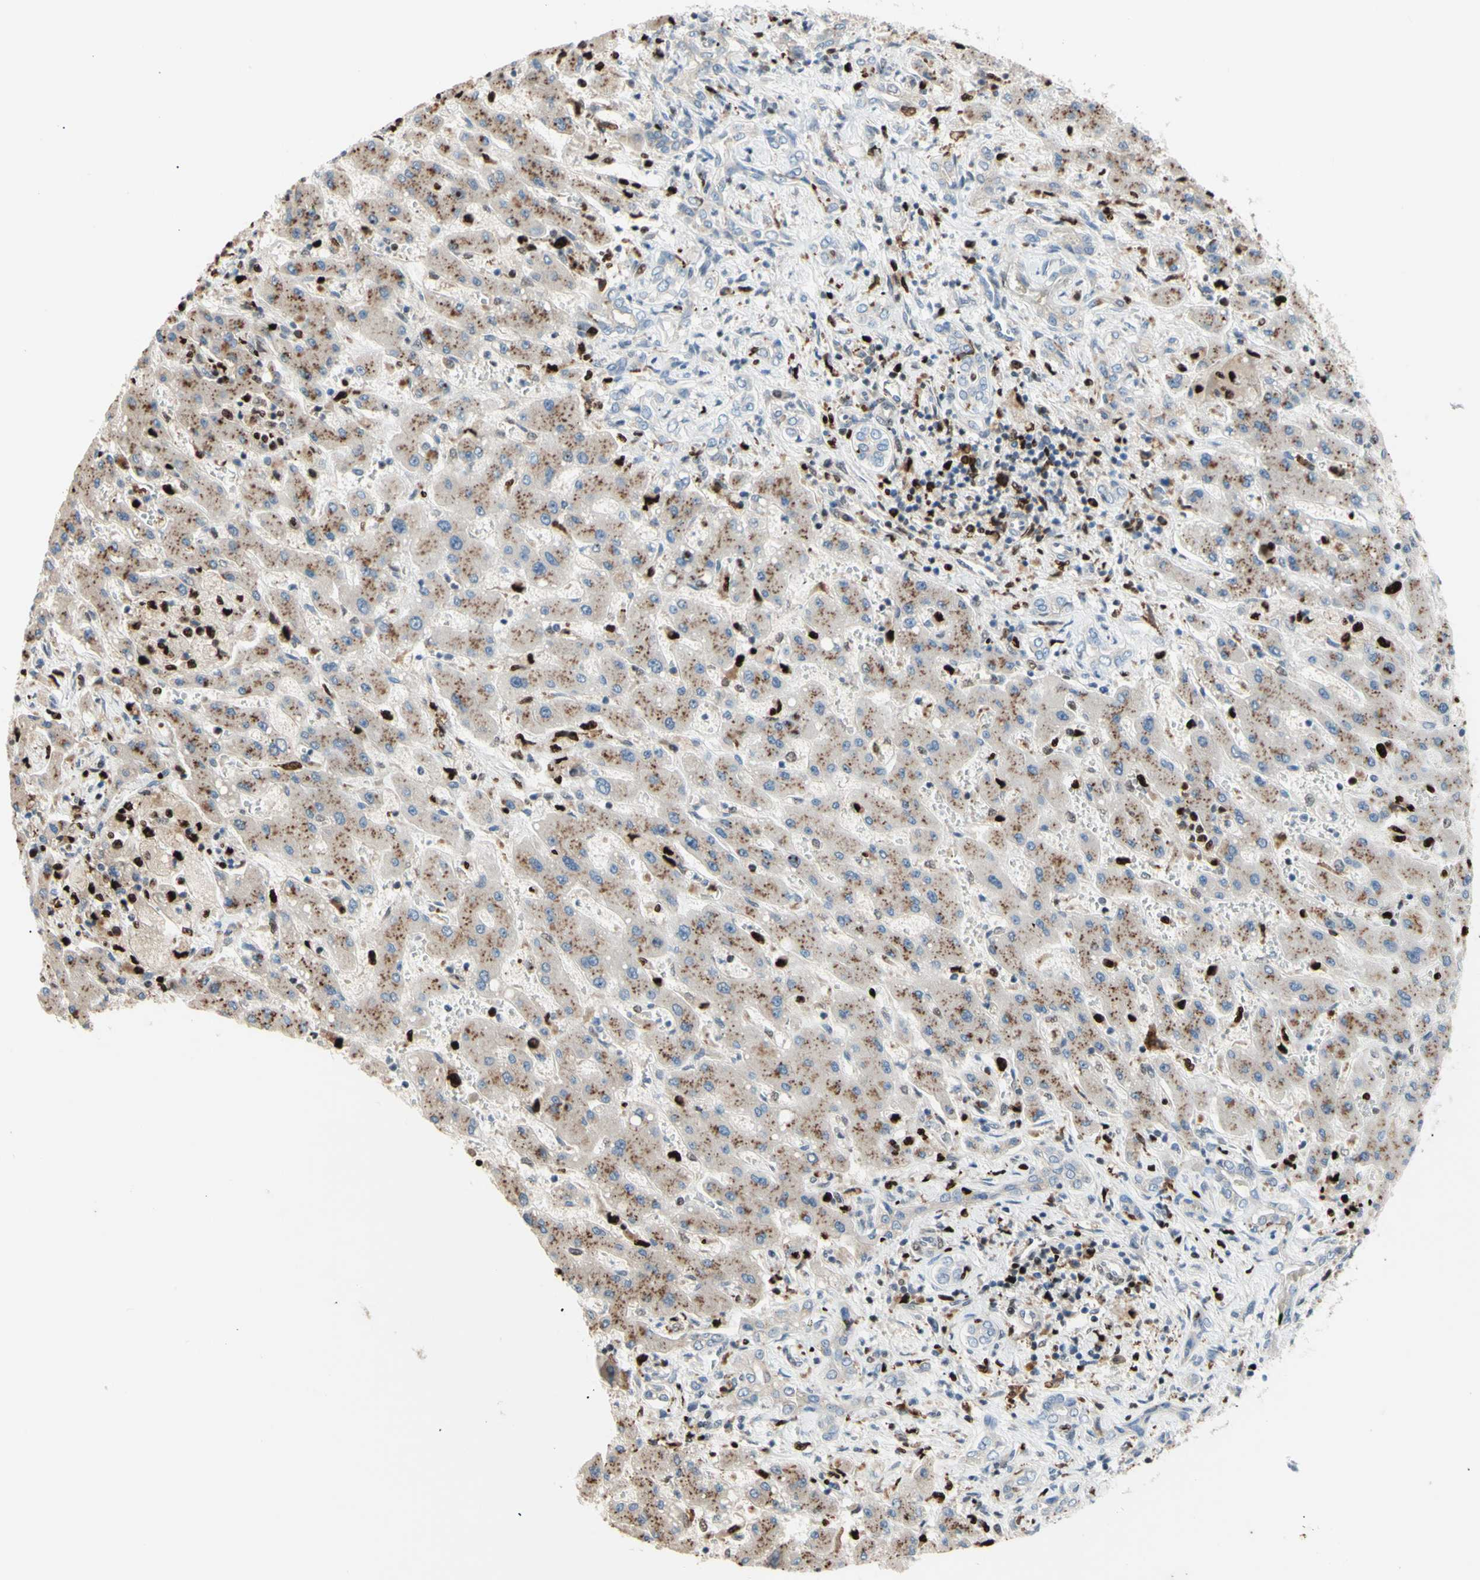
{"staining": {"intensity": "weak", "quantity": ">75%", "location": "cytoplasmic/membranous"}, "tissue": "liver cancer", "cell_type": "Tumor cells", "image_type": "cancer", "snomed": [{"axis": "morphology", "description": "Cholangiocarcinoma"}, {"axis": "topography", "description": "Liver"}], "caption": "DAB immunohistochemical staining of liver cholangiocarcinoma exhibits weak cytoplasmic/membranous protein staining in about >75% of tumor cells. Nuclei are stained in blue.", "gene": "EED", "patient": {"sex": "male", "age": 50}}